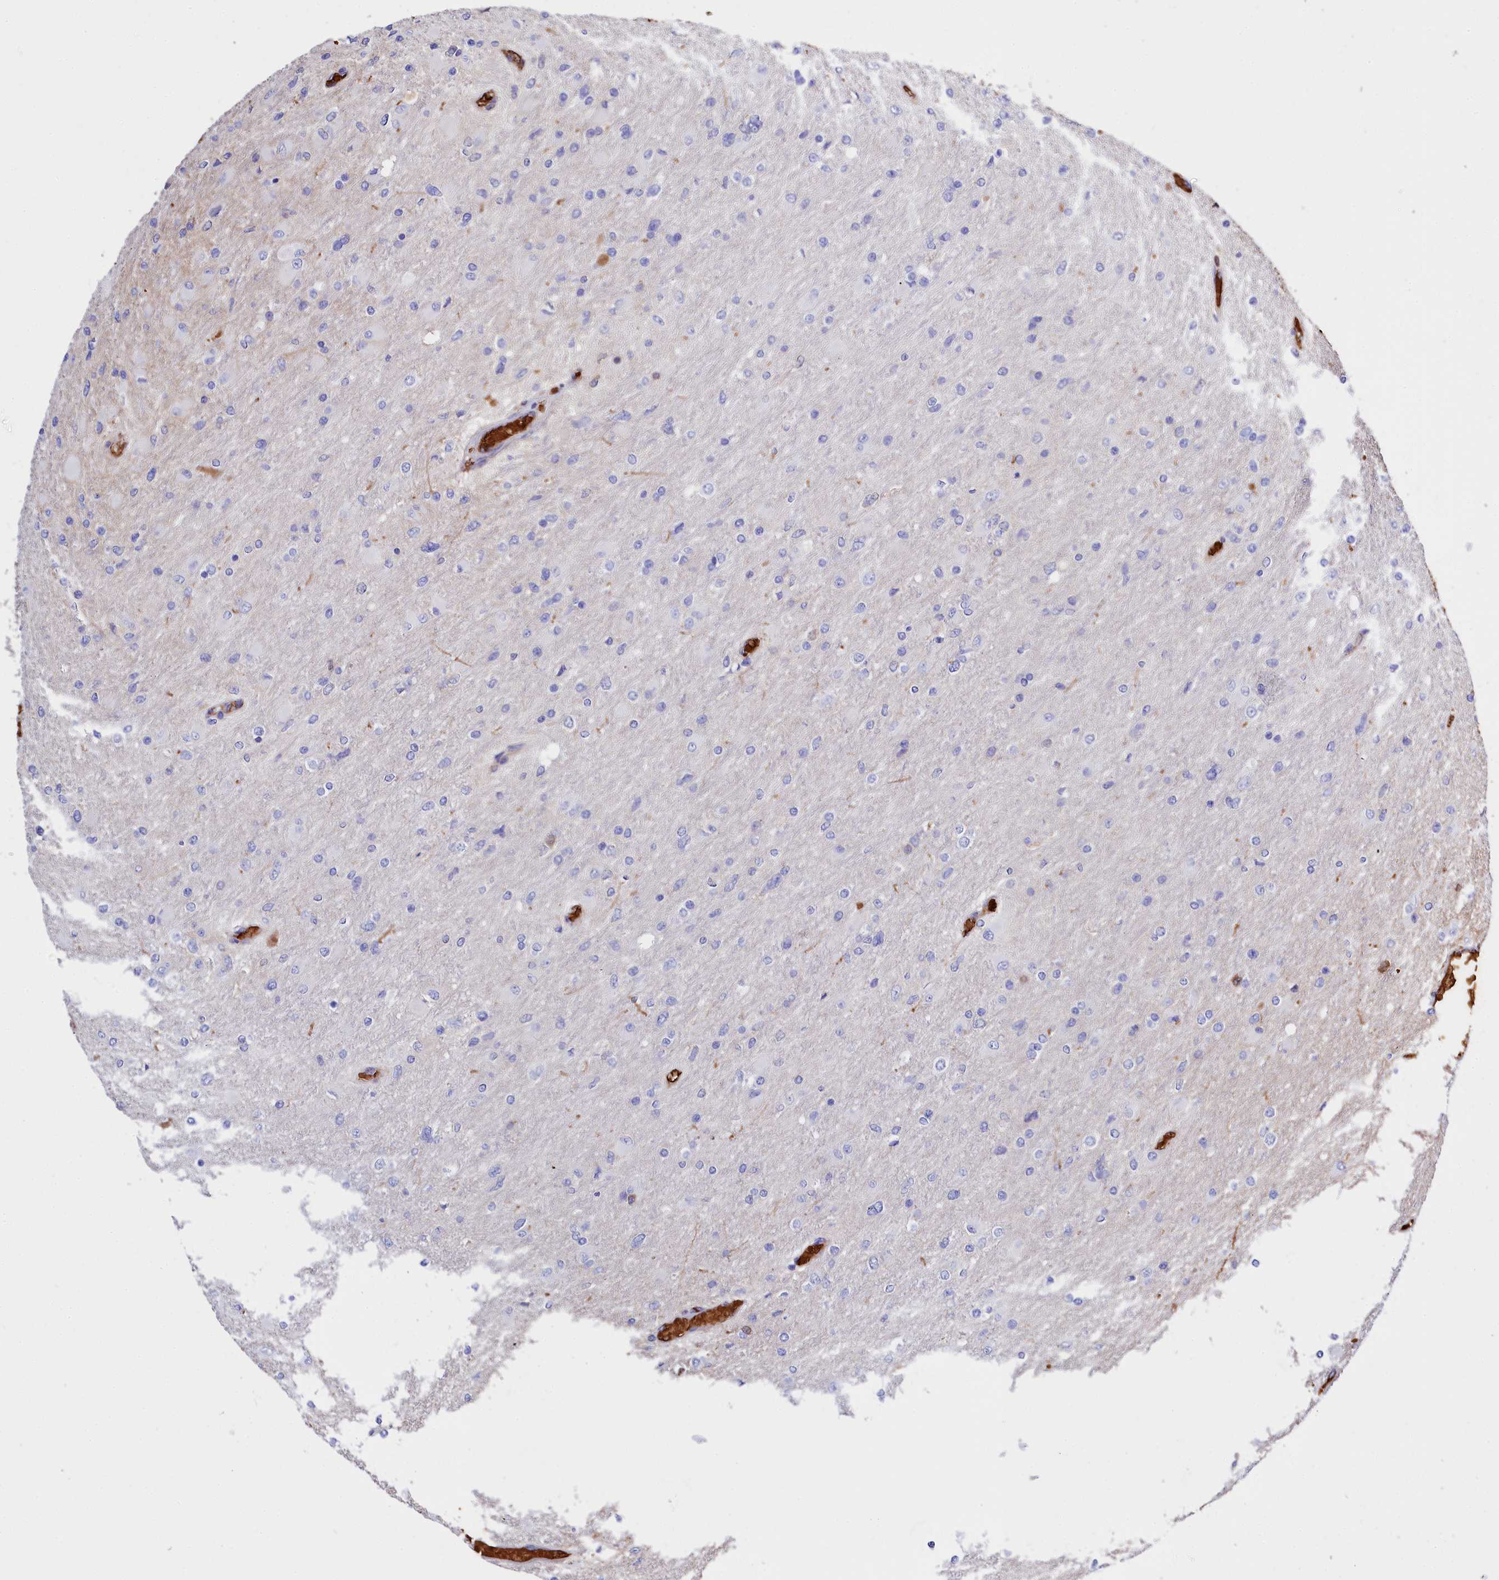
{"staining": {"intensity": "negative", "quantity": "none", "location": "none"}, "tissue": "glioma", "cell_type": "Tumor cells", "image_type": "cancer", "snomed": [{"axis": "morphology", "description": "Glioma, malignant, High grade"}, {"axis": "topography", "description": "Cerebral cortex"}], "caption": "DAB immunohistochemical staining of human glioma reveals no significant positivity in tumor cells.", "gene": "RPUSD3", "patient": {"sex": "female", "age": 36}}